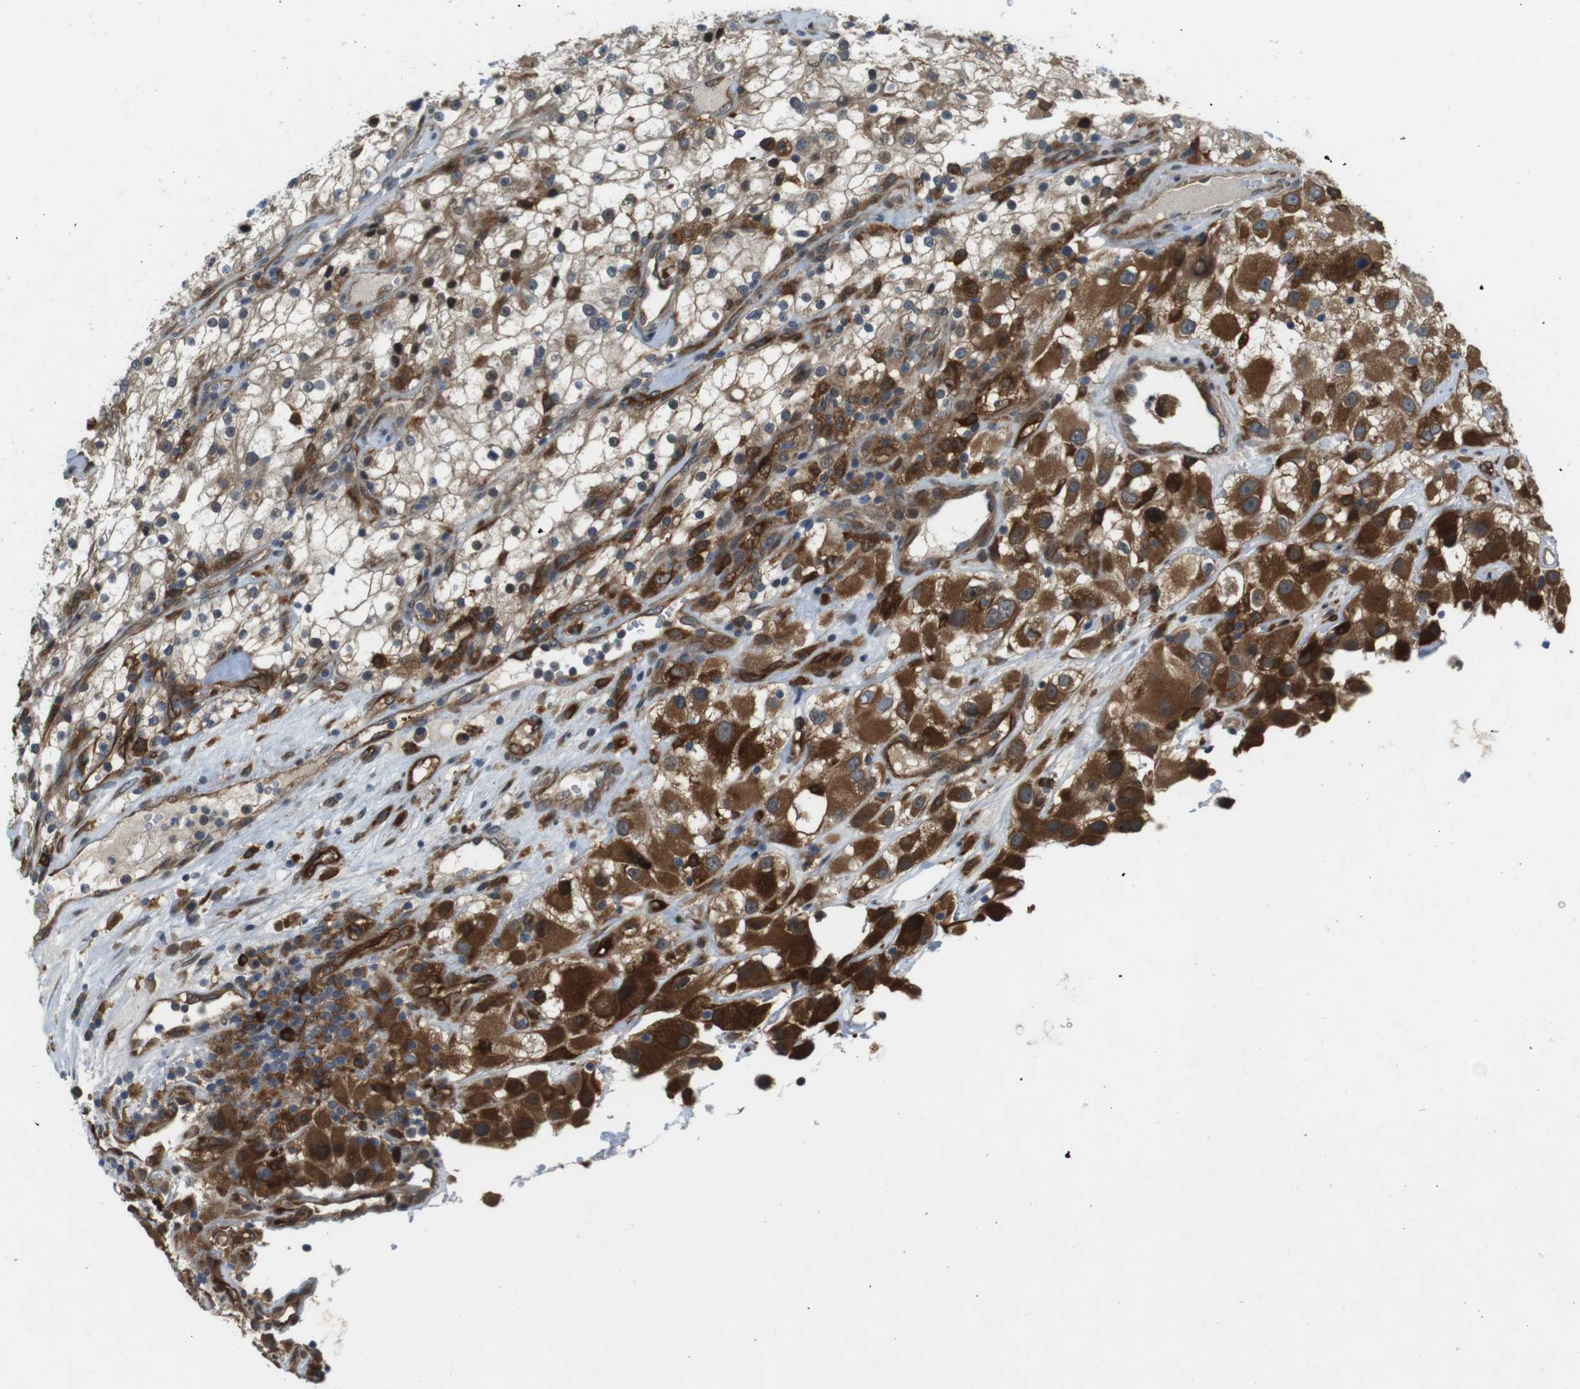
{"staining": {"intensity": "strong", "quantity": ">75%", "location": "cytoplasmic/membranous"}, "tissue": "renal cancer", "cell_type": "Tumor cells", "image_type": "cancer", "snomed": [{"axis": "morphology", "description": "Adenocarcinoma, NOS"}, {"axis": "topography", "description": "Kidney"}], "caption": "About >75% of tumor cells in human renal adenocarcinoma exhibit strong cytoplasmic/membranous protein expression as visualized by brown immunohistochemical staining.", "gene": "PALD1", "patient": {"sex": "female", "age": 52}}